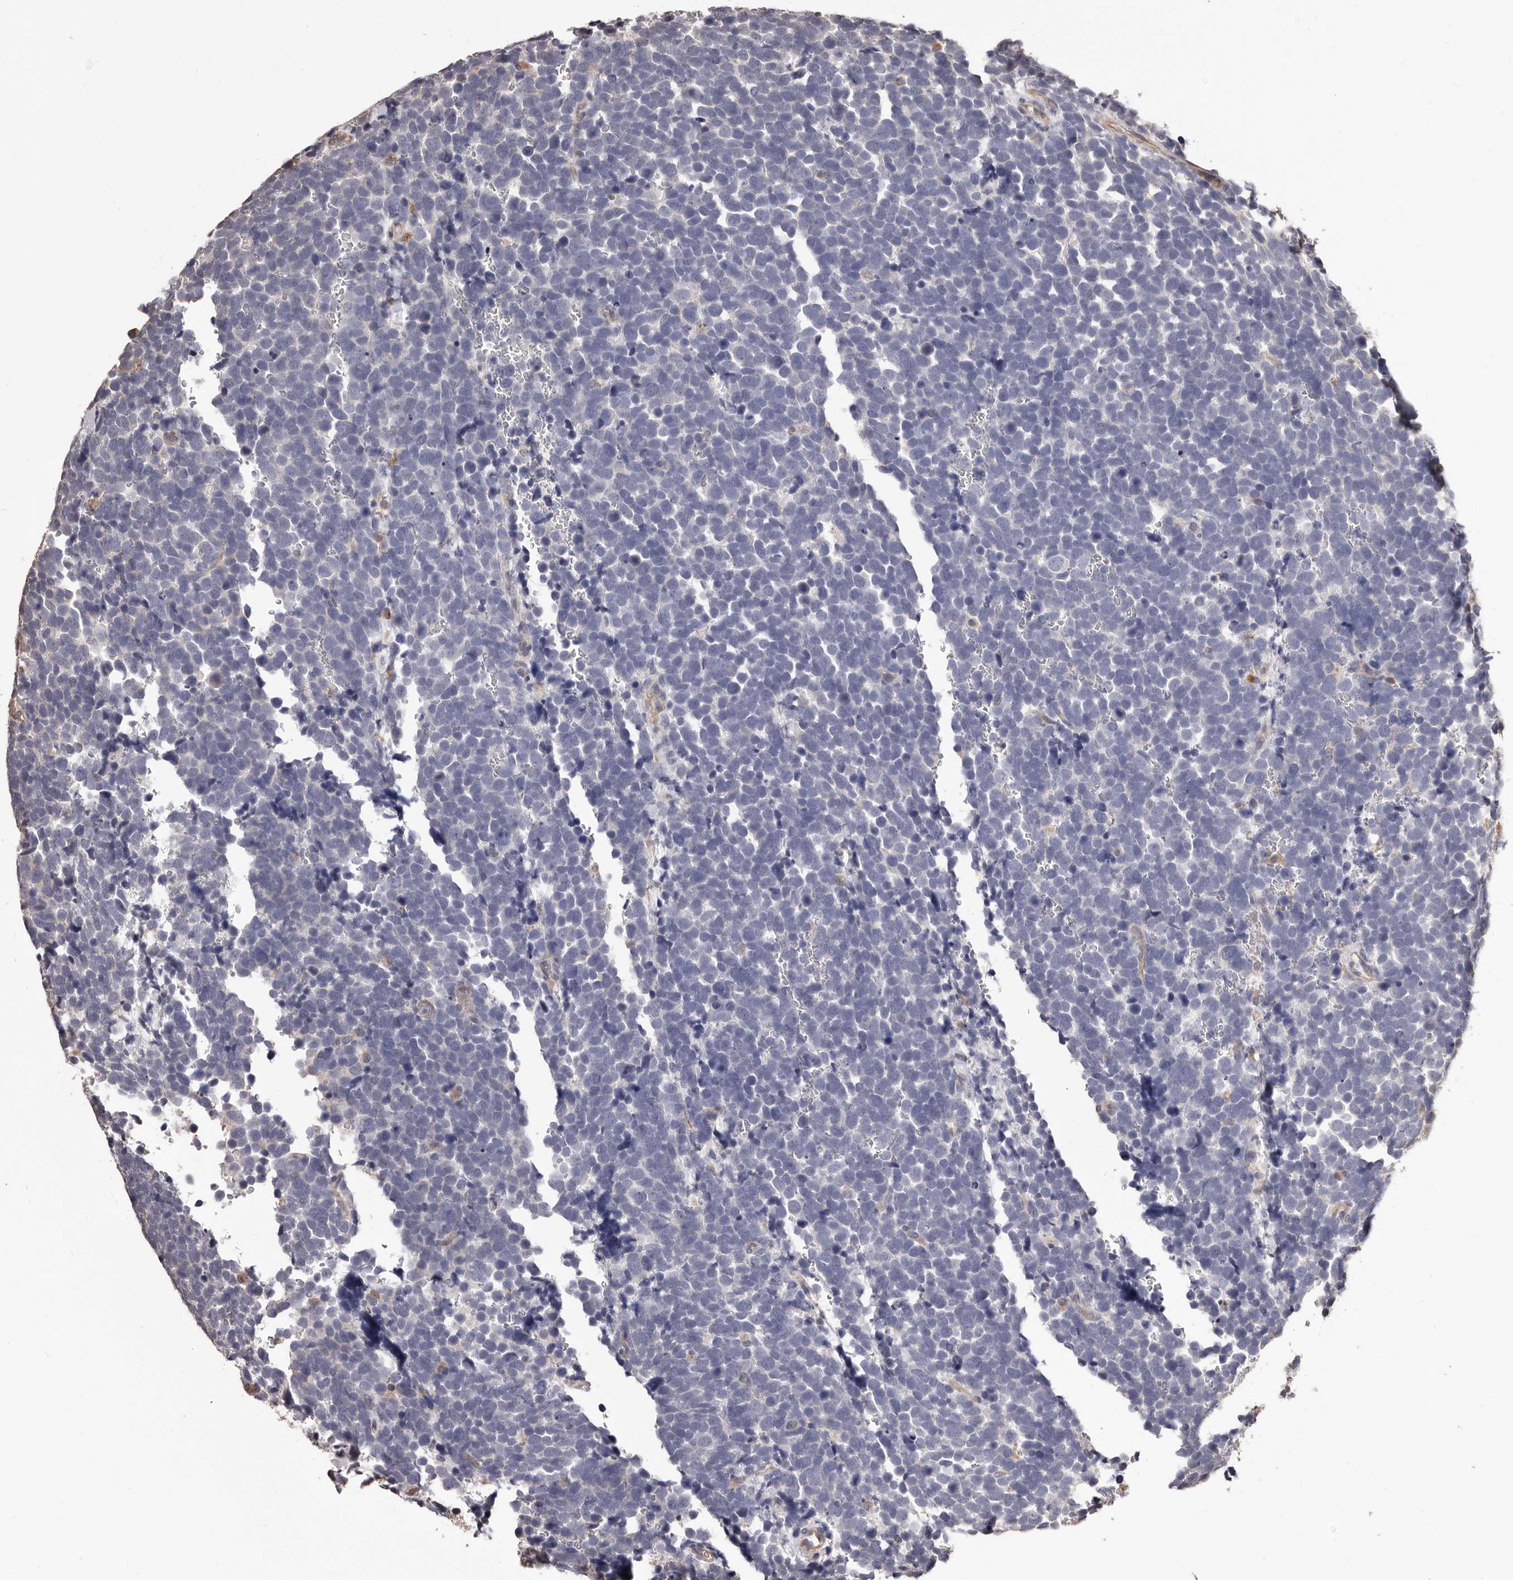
{"staining": {"intensity": "negative", "quantity": "none", "location": "none"}, "tissue": "urothelial cancer", "cell_type": "Tumor cells", "image_type": "cancer", "snomed": [{"axis": "morphology", "description": "Urothelial carcinoma, High grade"}, {"axis": "topography", "description": "Urinary bladder"}], "caption": "High-grade urothelial carcinoma stained for a protein using immunohistochemistry shows no staining tumor cells.", "gene": "ALPK1", "patient": {"sex": "female", "age": 82}}